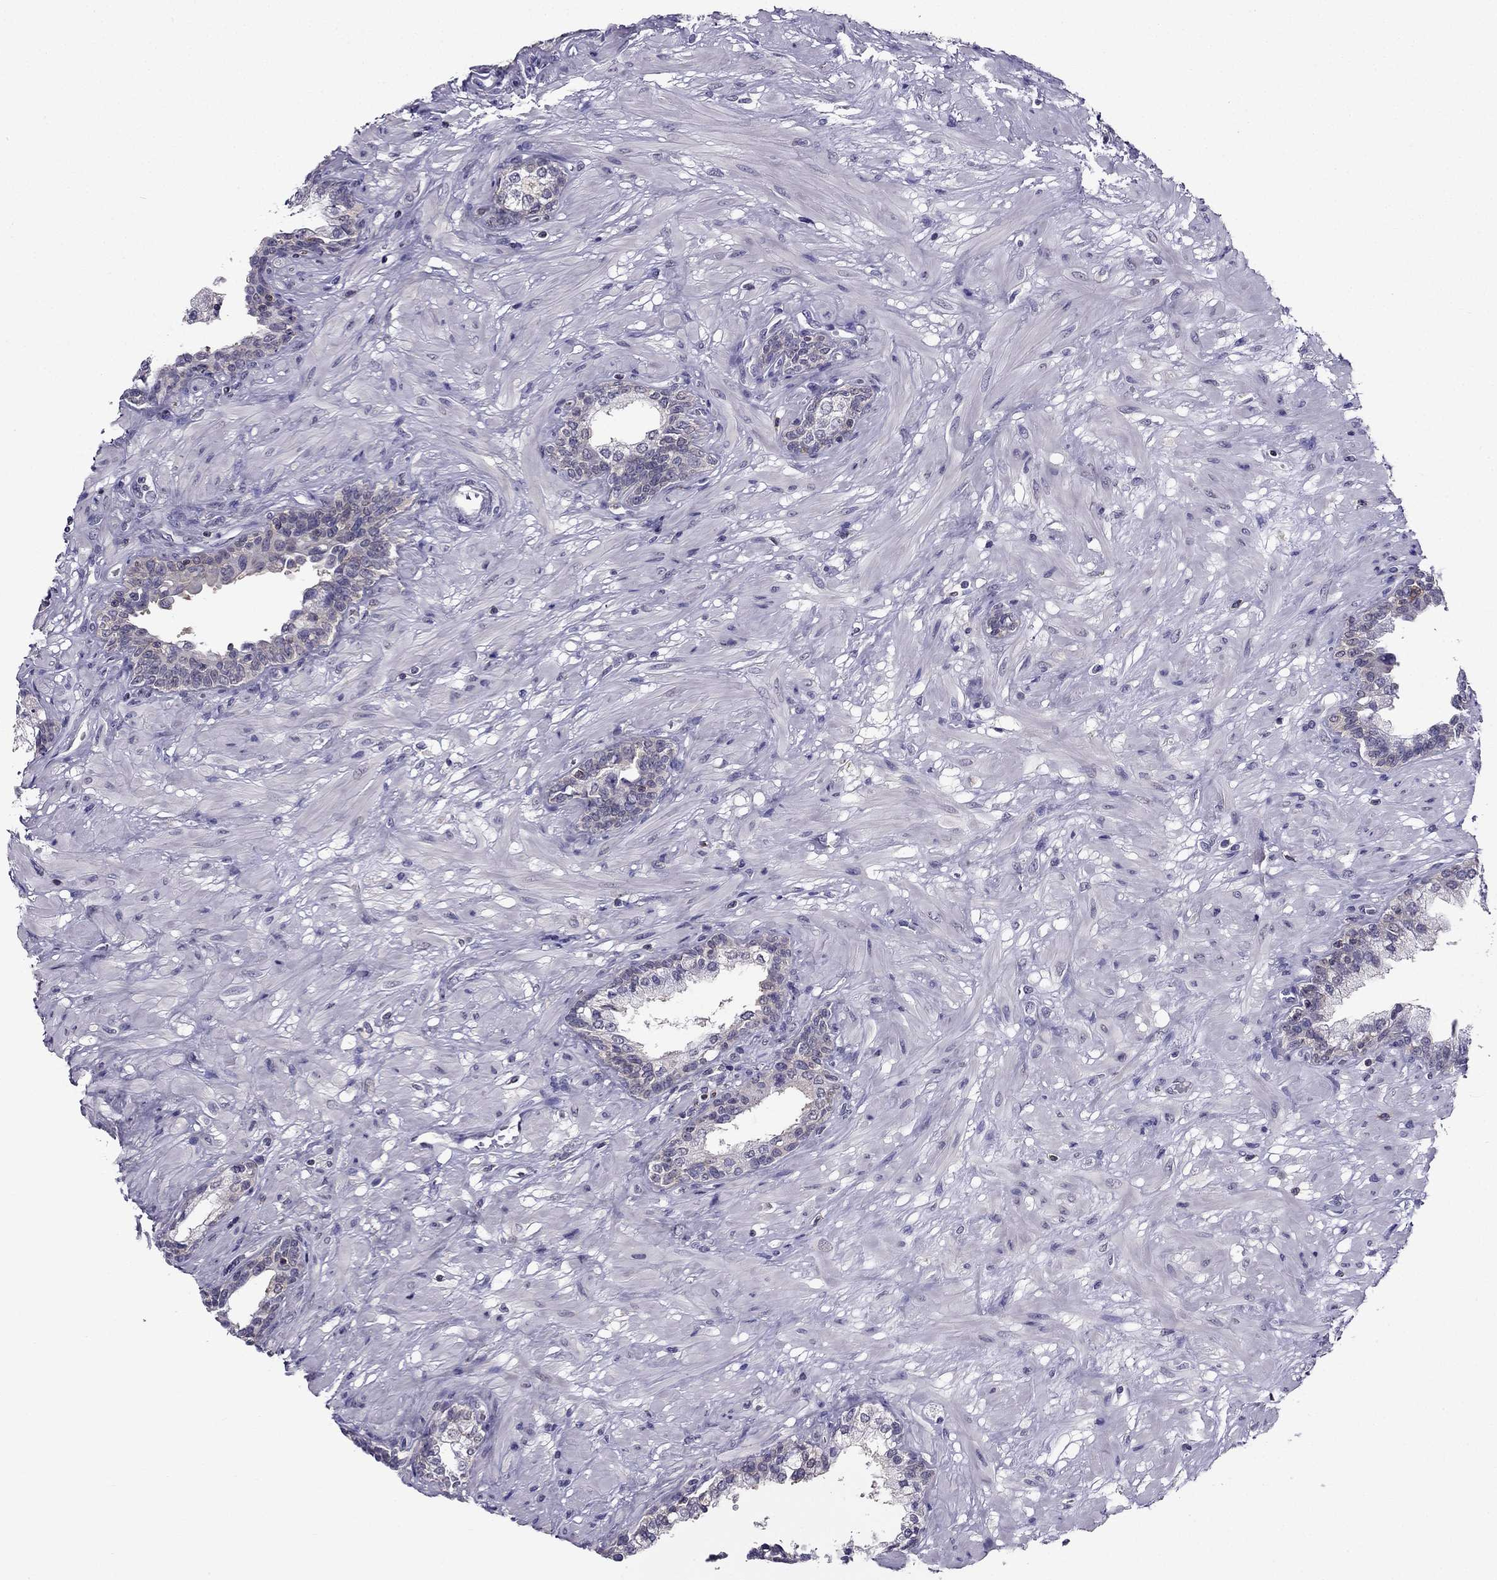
{"staining": {"intensity": "negative", "quantity": "none", "location": "none"}, "tissue": "prostate", "cell_type": "Glandular cells", "image_type": "normal", "snomed": [{"axis": "morphology", "description": "Normal tissue, NOS"}, {"axis": "topography", "description": "Prostate"}], "caption": "This is a histopathology image of IHC staining of unremarkable prostate, which shows no positivity in glandular cells.", "gene": "AAK1", "patient": {"sex": "male", "age": 63}}